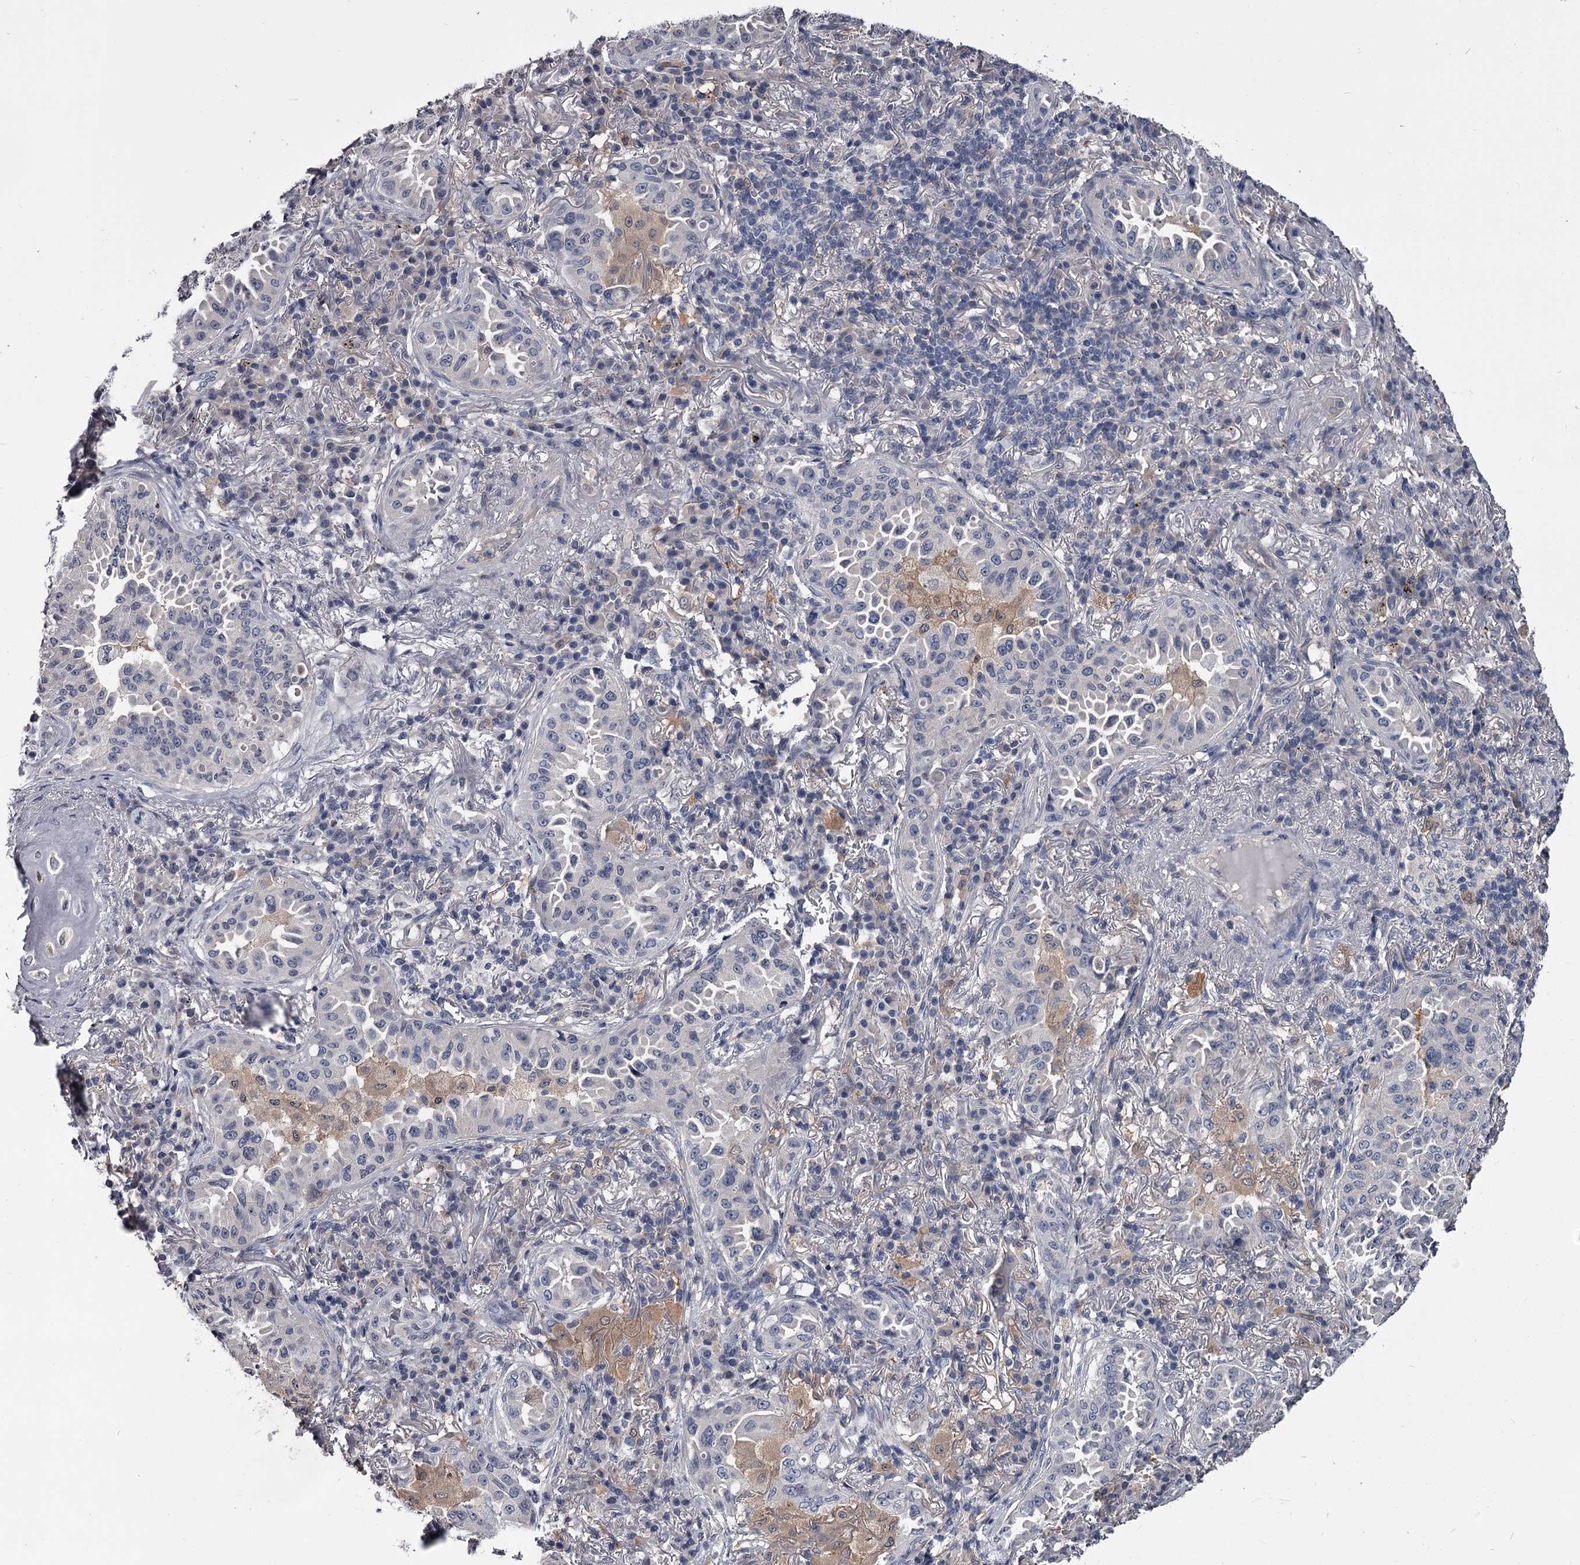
{"staining": {"intensity": "negative", "quantity": "none", "location": "none"}, "tissue": "lung cancer", "cell_type": "Tumor cells", "image_type": "cancer", "snomed": [{"axis": "morphology", "description": "Adenocarcinoma, NOS"}, {"axis": "topography", "description": "Lung"}], "caption": "IHC micrograph of neoplastic tissue: human lung cancer (adenocarcinoma) stained with DAB shows no significant protein expression in tumor cells.", "gene": "GSTO1", "patient": {"sex": "female", "age": 69}}